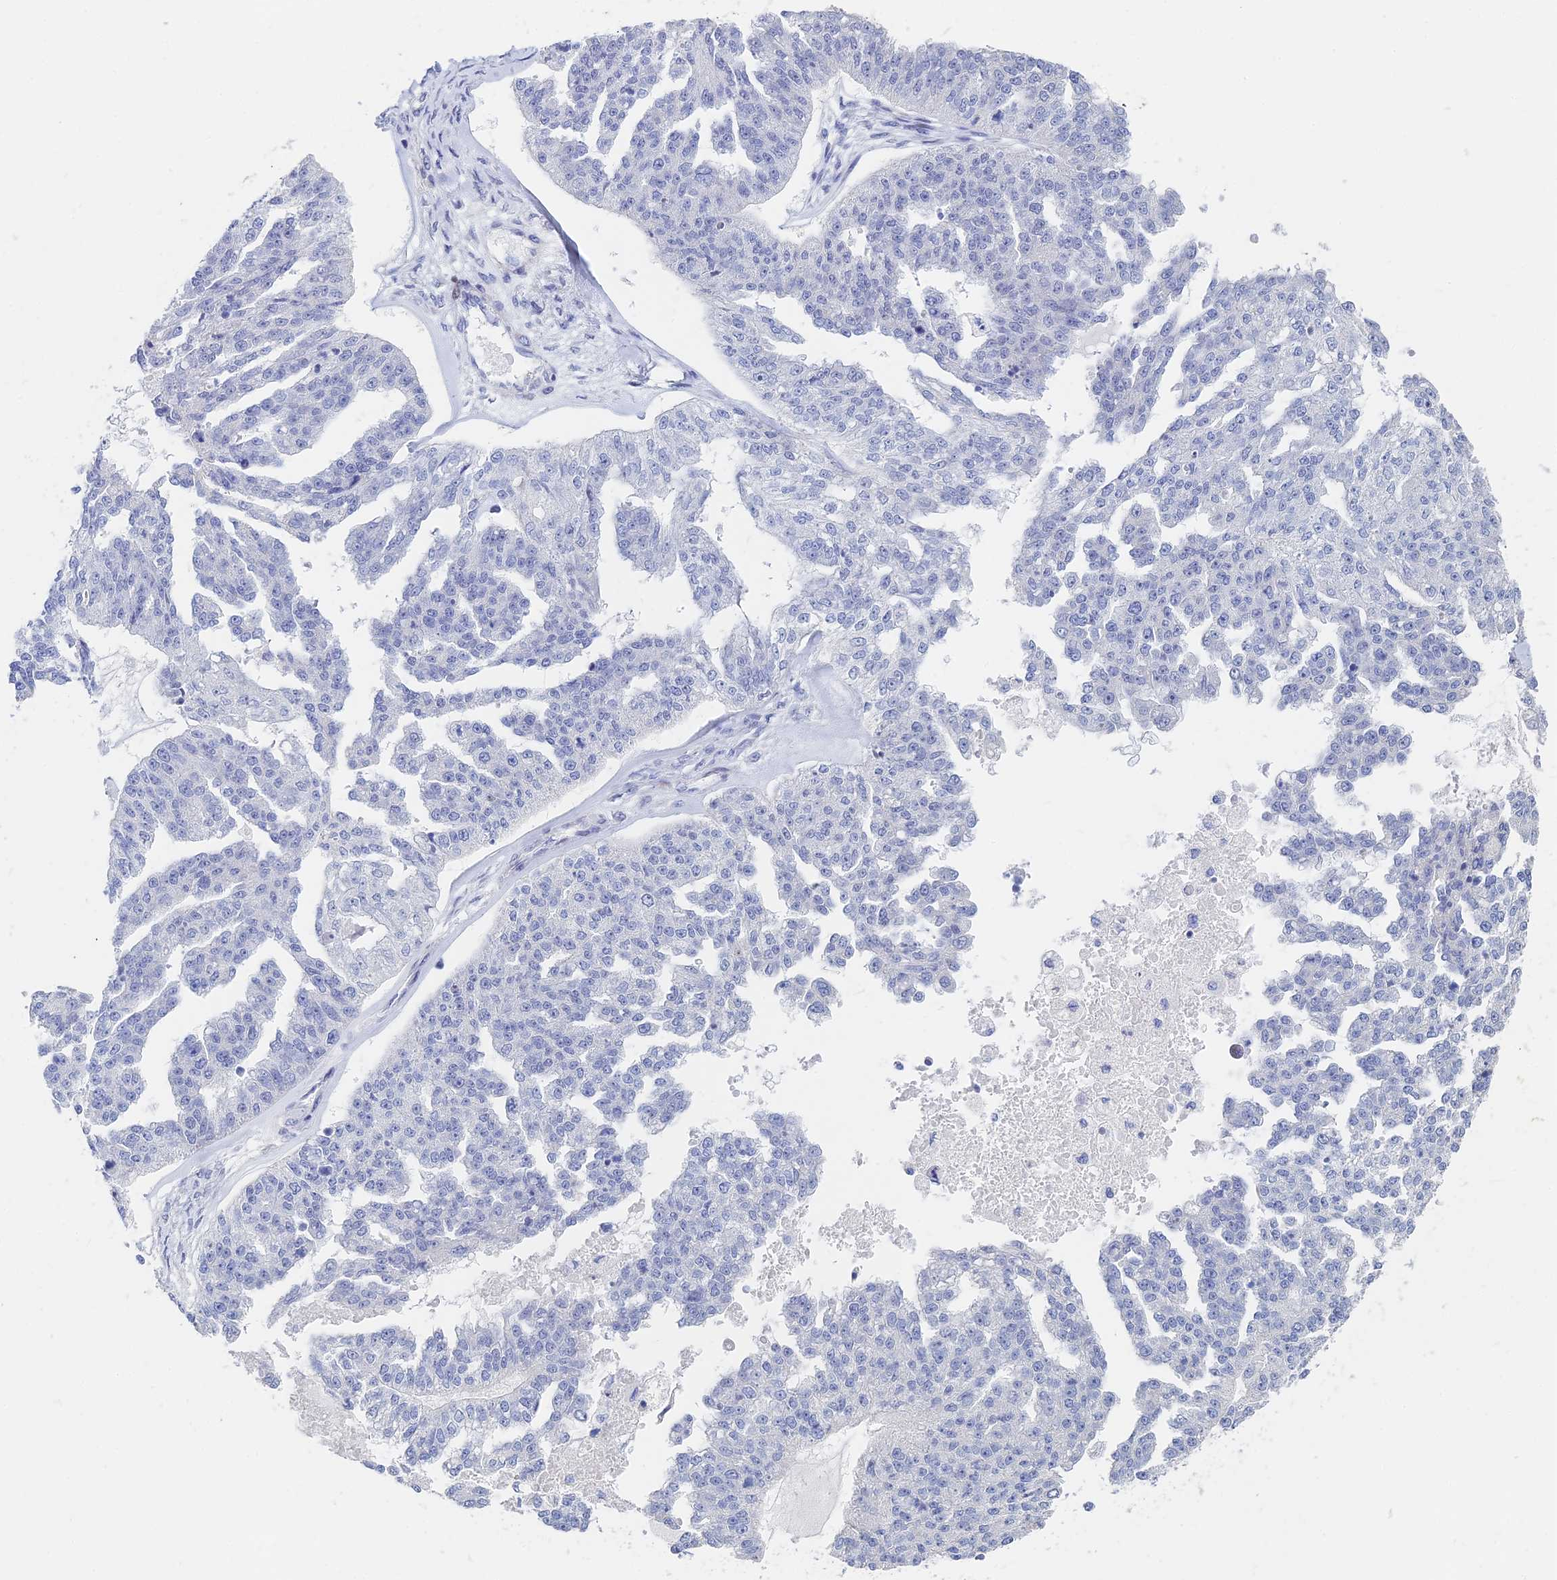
{"staining": {"intensity": "negative", "quantity": "none", "location": "none"}, "tissue": "ovarian cancer", "cell_type": "Tumor cells", "image_type": "cancer", "snomed": [{"axis": "morphology", "description": "Cystadenocarcinoma, serous, NOS"}, {"axis": "topography", "description": "Ovary"}], "caption": "The IHC image has no significant staining in tumor cells of ovarian cancer (serous cystadenocarcinoma) tissue. Nuclei are stained in blue.", "gene": "DRGX", "patient": {"sex": "female", "age": 58}}